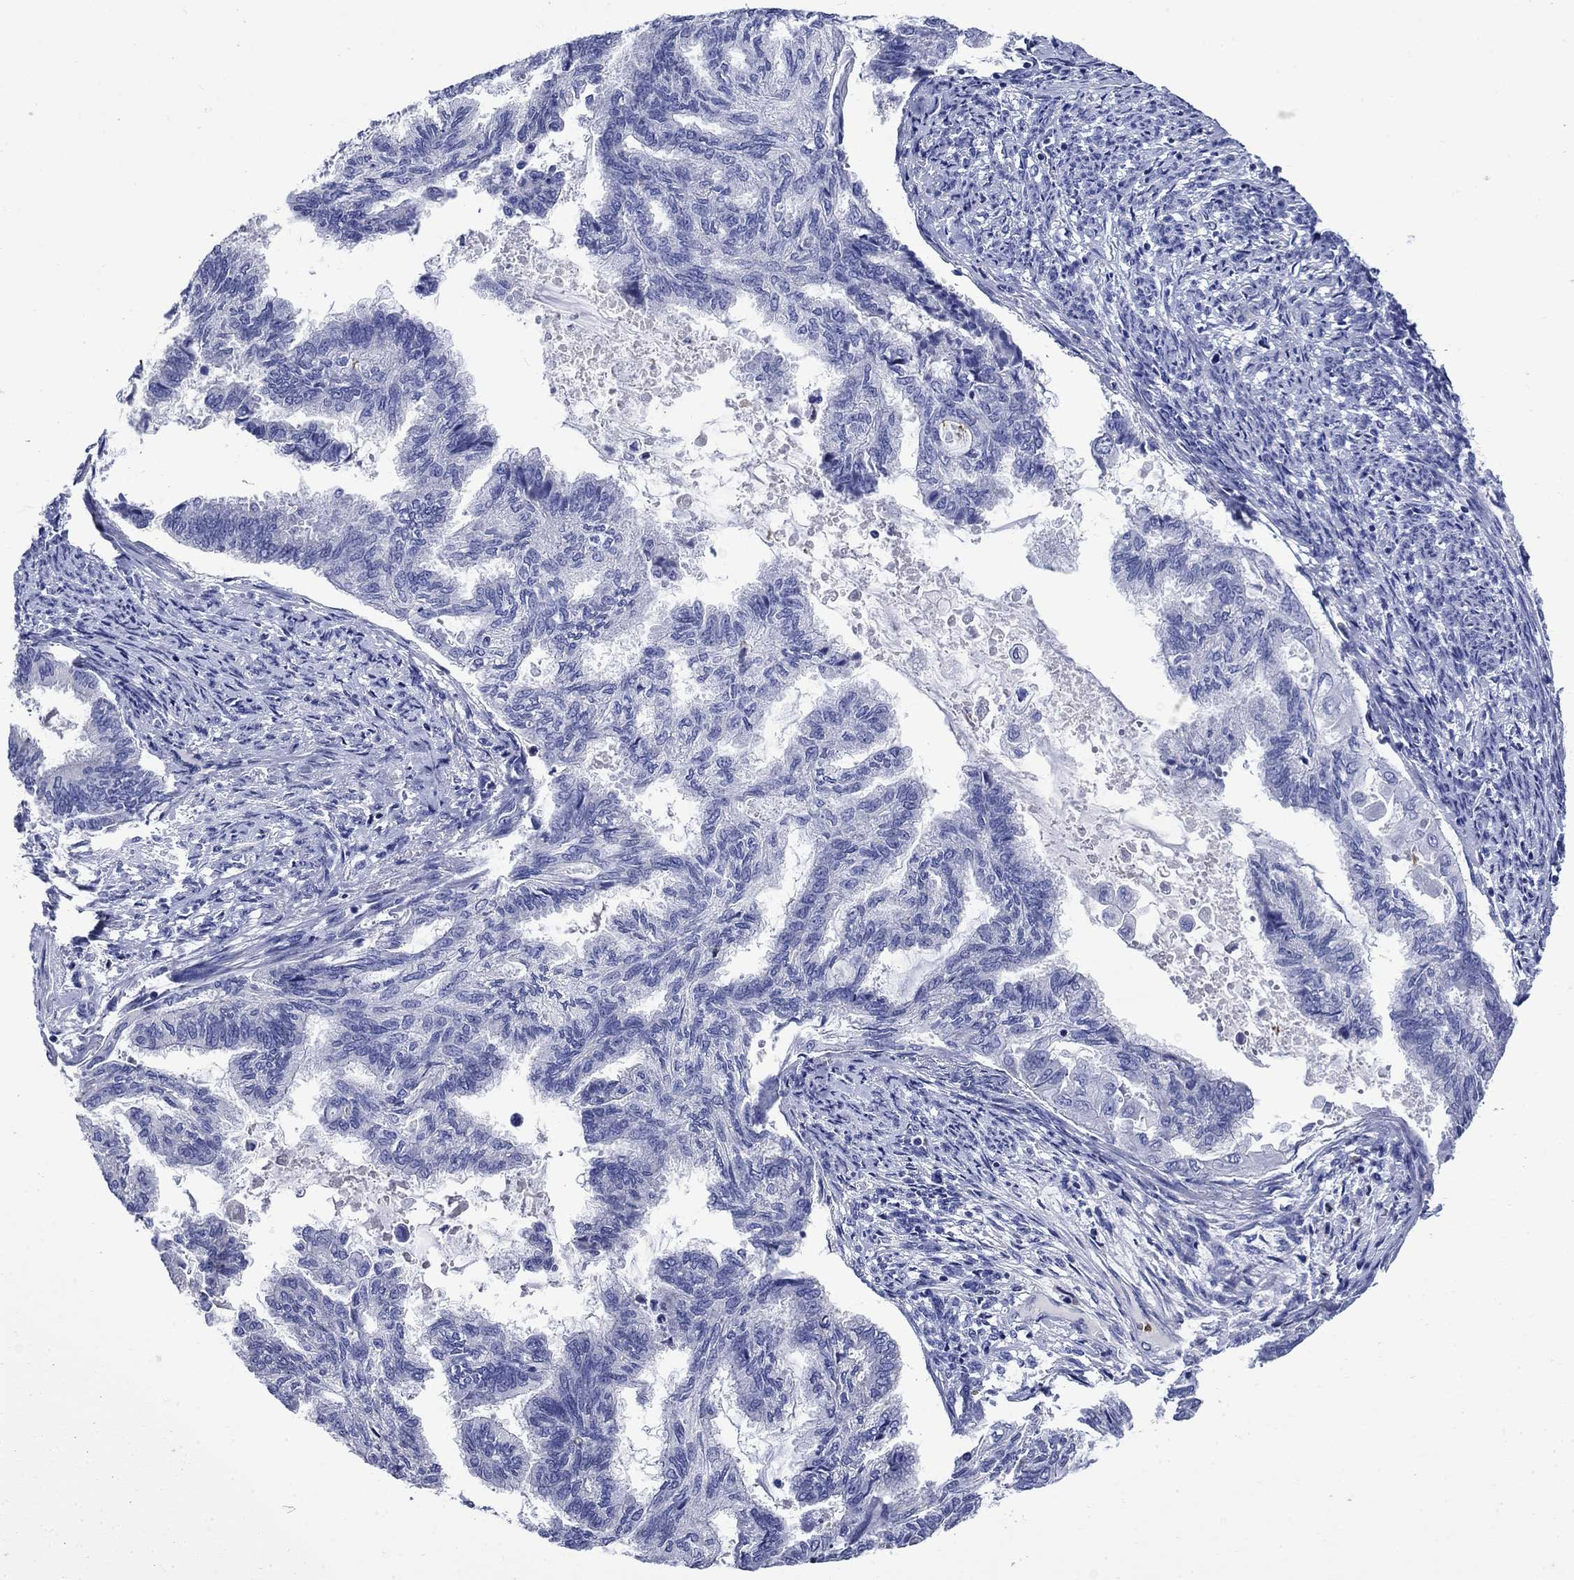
{"staining": {"intensity": "negative", "quantity": "none", "location": "none"}, "tissue": "endometrial cancer", "cell_type": "Tumor cells", "image_type": "cancer", "snomed": [{"axis": "morphology", "description": "Adenocarcinoma, NOS"}, {"axis": "topography", "description": "Endometrium"}], "caption": "Human adenocarcinoma (endometrial) stained for a protein using immunohistochemistry (IHC) shows no staining in tumor cells.", "gene": "TFR2", "patient": {"sex": "female", "age": 86}}